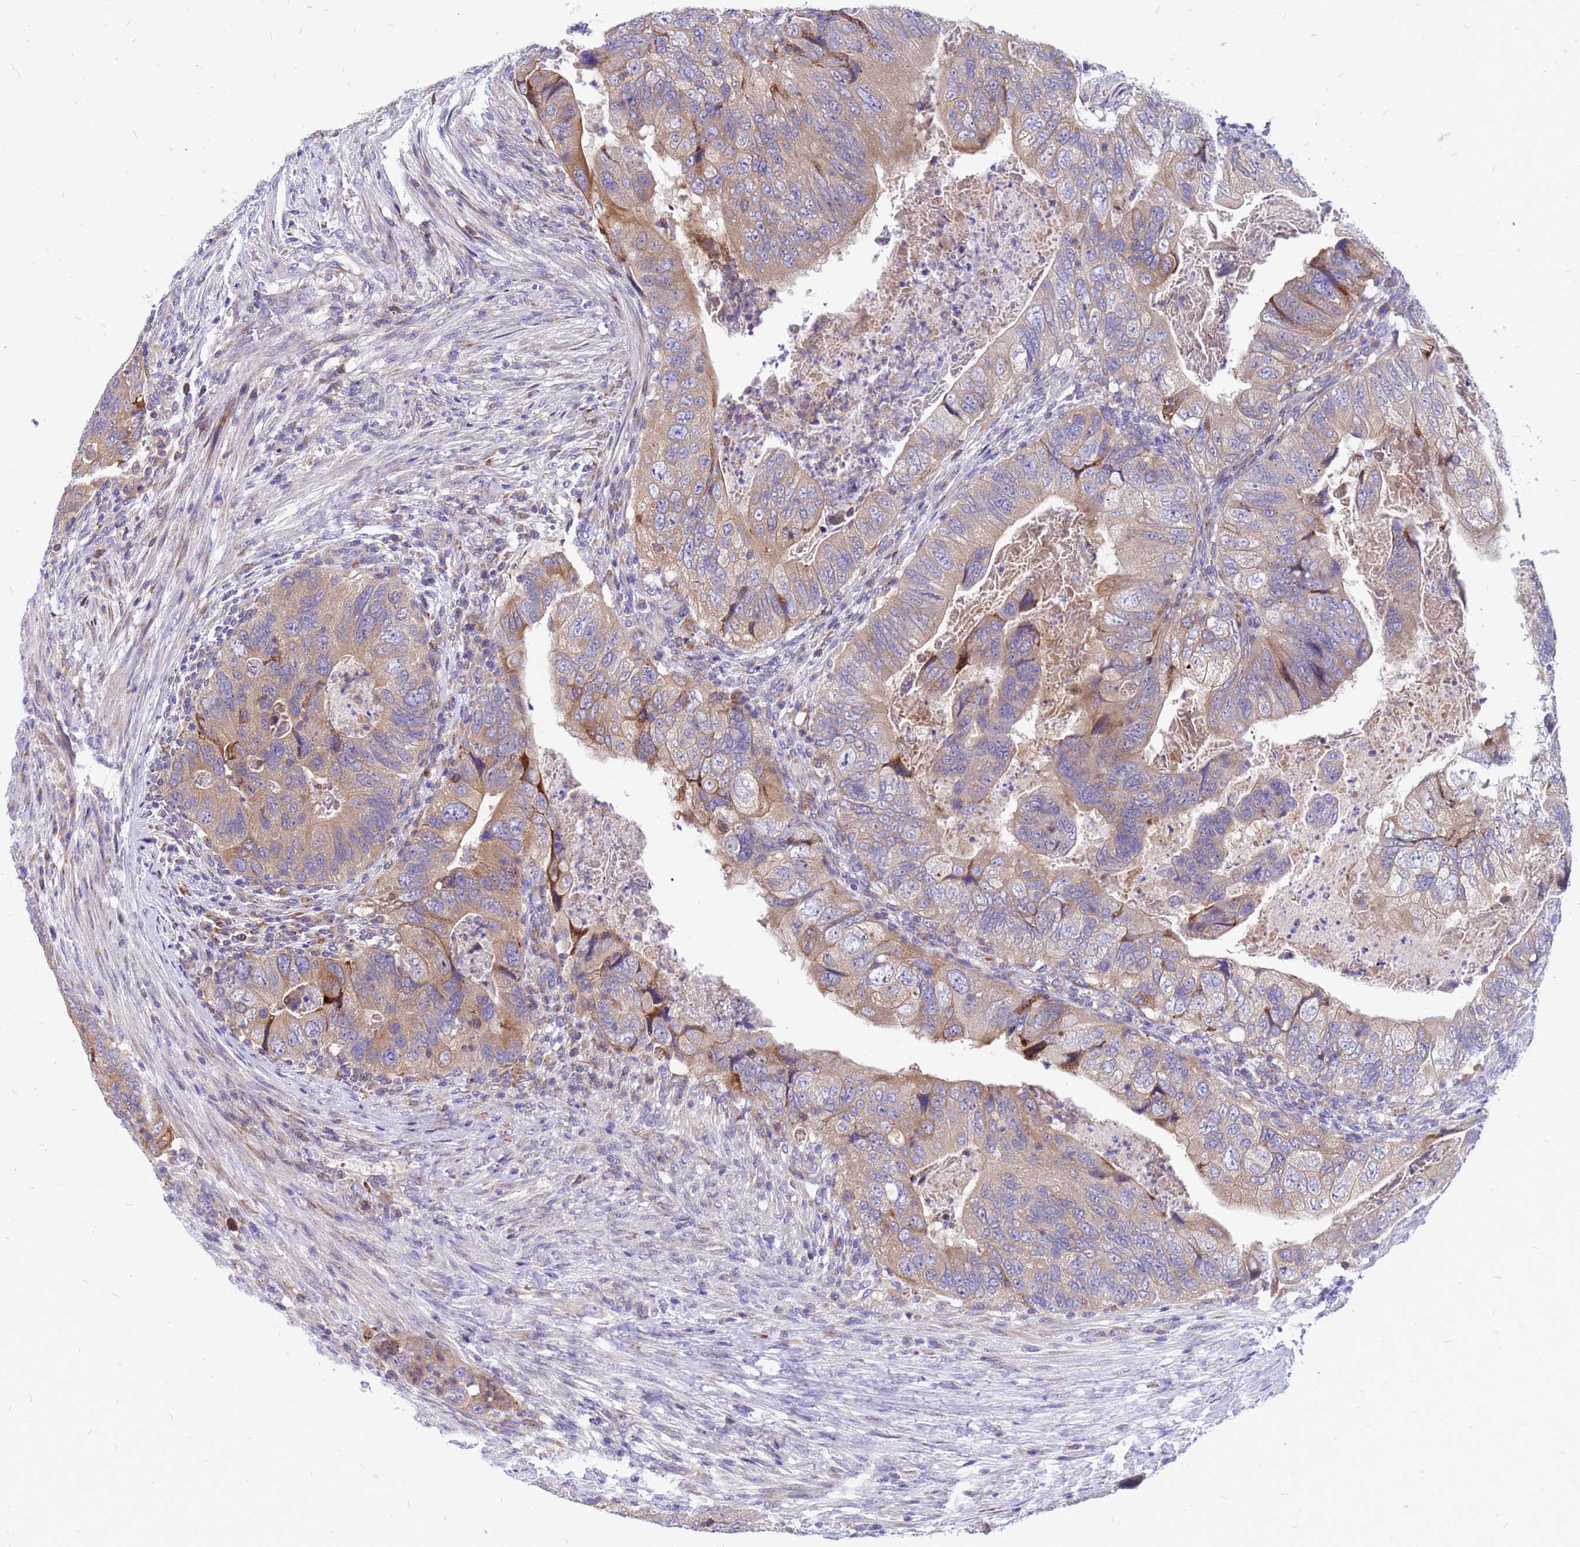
{"staining": {"intensity": "weak", "quantity": "25%-75%", "location": "cytoplasmic/membranous"}, "tissue": "colorectal cancer", "cell_type": "Tumor cells", "image_type": "cancer", "snomed": [{"axis": "morphology", "description": "Adenocarcinoma, NOS"}, {"axis": "topography", "description": "Rectum"}], "caption": "Immunohistochemical staining of colorectal adenocarcinoma shows low levels of weak cytoplasmic/membranous protein positivity in approximately 25%-75% of tumor cells. Nuclei are stained in blue.", "gene": "FHIP1A", "patient": {"sex": "male", "age": 63}}